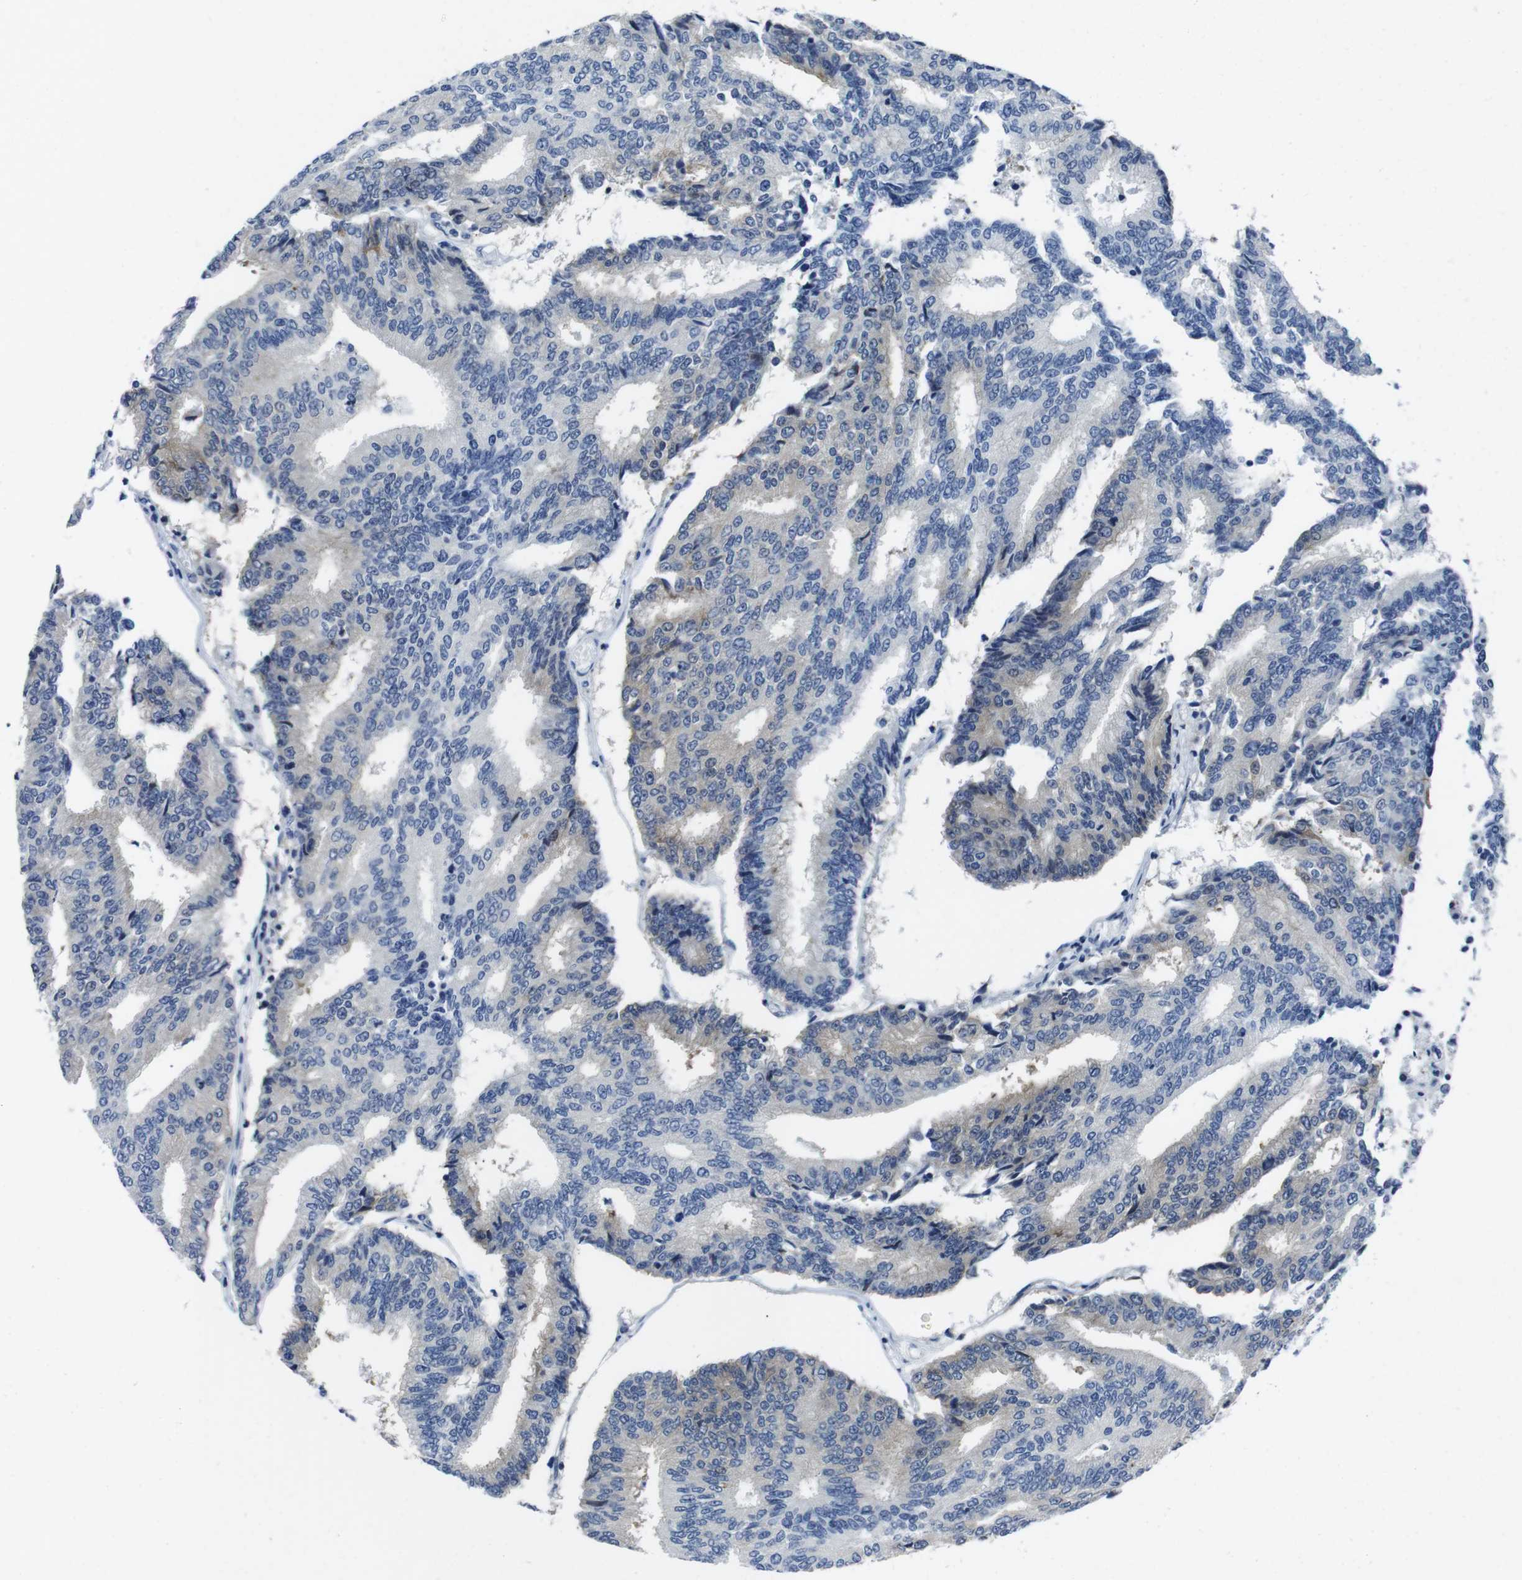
{"staining": {"intensity": "weak", "quantity": "<25%", "location": "cytoplasmic/membranous"}, "tissue": "prostate cancer", "cell_type": "Tumor cells", "image_type": "cancer", "snomed": [{"axis": "morphology", "description": "Adenocarcinoma, High grade"}, {"axis": "topography", "description": "Prostate"}], "caption": "A histopathology image of human prostate adenocarcinoma (high-grade) is negative for staining in tumor cells.", "gene": "EIF4A1", "patient": {"sex": "male", "age": 55}}